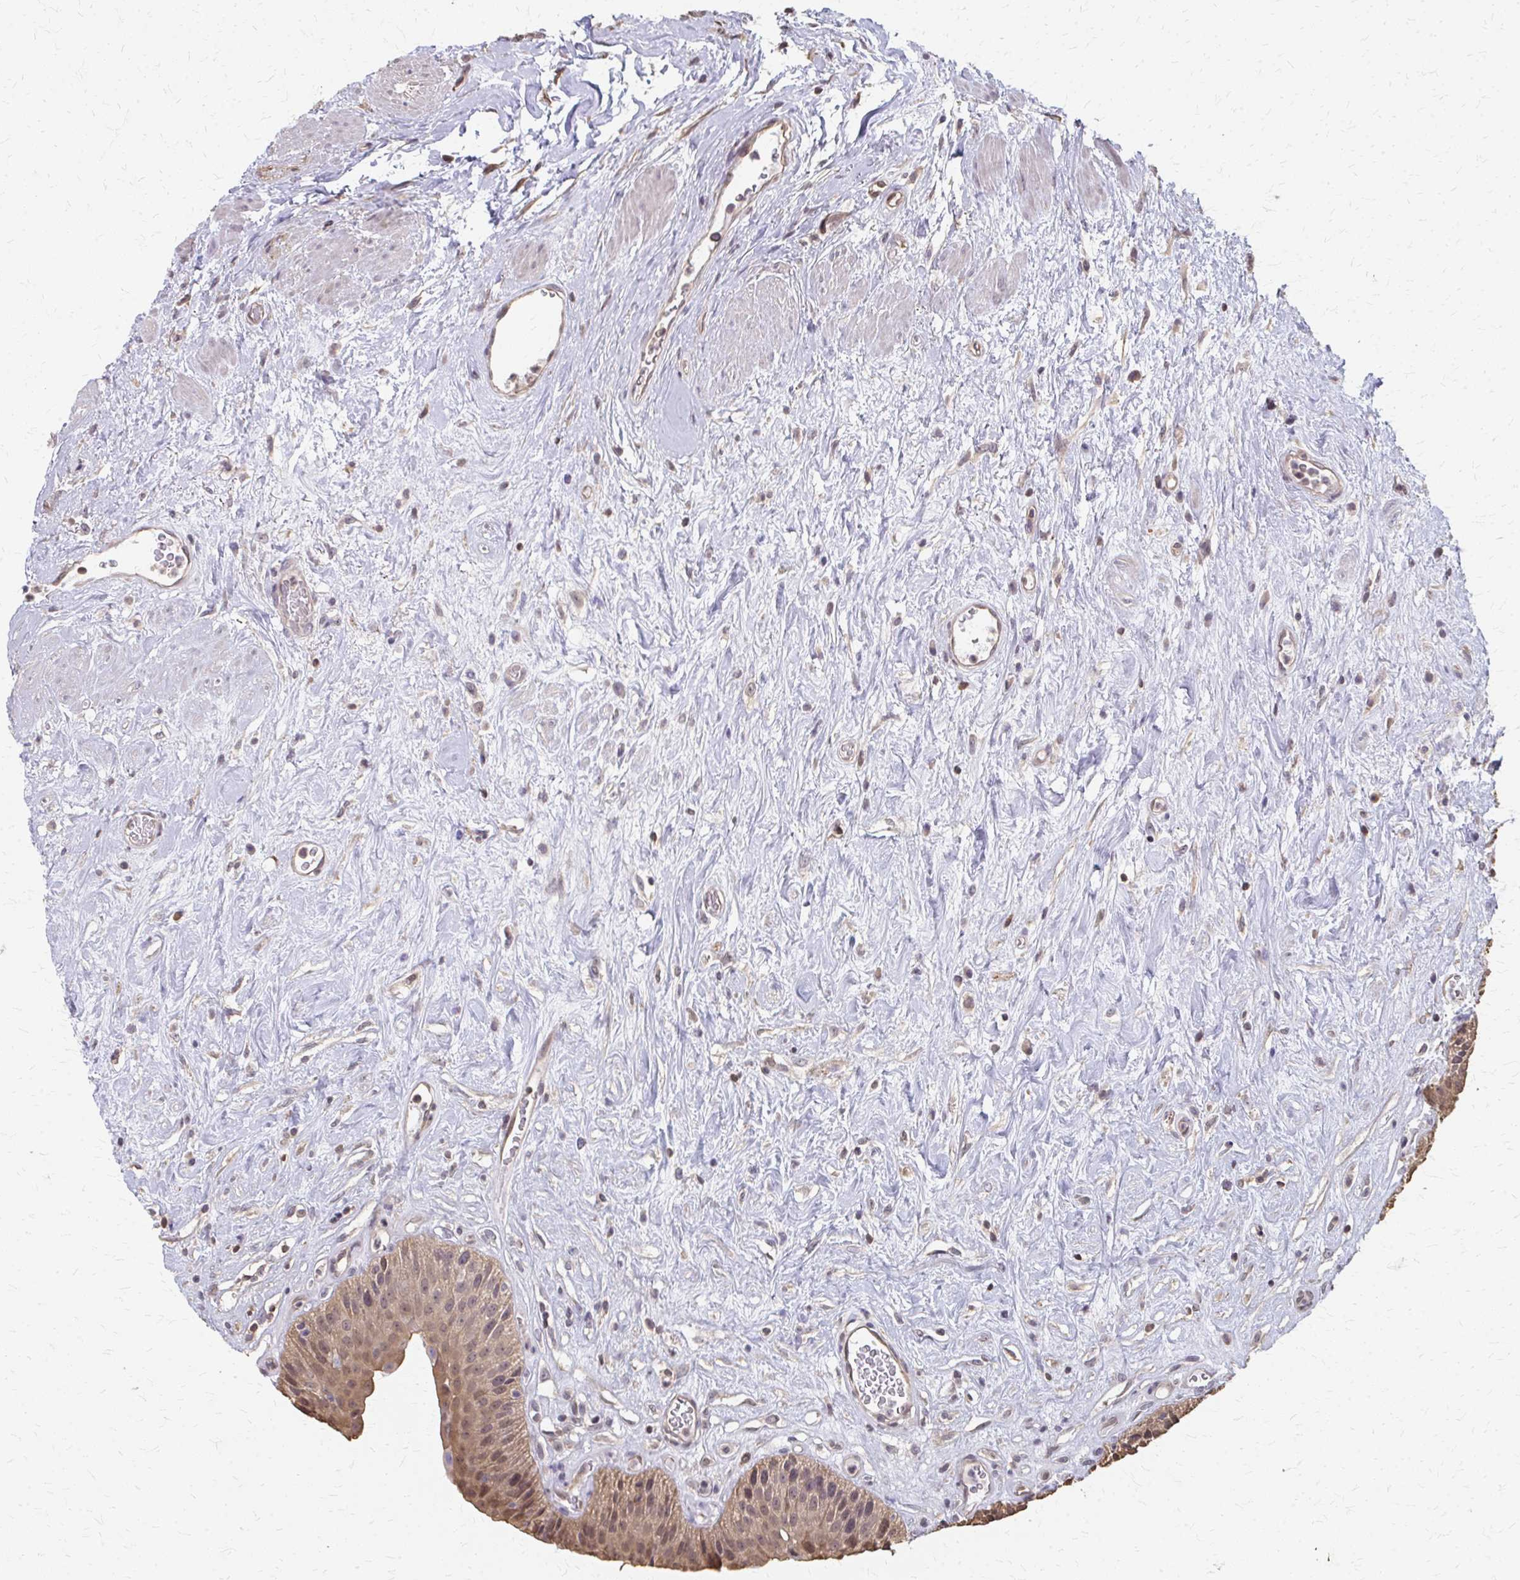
{"staining": {"intensity": "moderate", "quantity": ">75%", "location": "cytoplasmic/membranous"}, "tissue": "urinary bladder", "cell_type": "Urothelial cells", "image_type": "normal", "snomed": [{"axis": "morphology", "description": "Normal tissue, NOS"}, {"axis": "topography", "description": "Urinary bladder"}], "caption": "The photomicrograph reveals immunohistochemical staining of unremarkable urinary bladder. There is moderate cytoplasmic/membranous staining is identified in about >75% of urothelial cells. The protein of interest is stained brown, and the nuclei are stained in blue (DAB (3,3'-diaminobenzidine) IHC with brightfield microscopy, high magnification).", "gene": "RABGAP1L", "patient": {"sex": "female", "age": 56}}